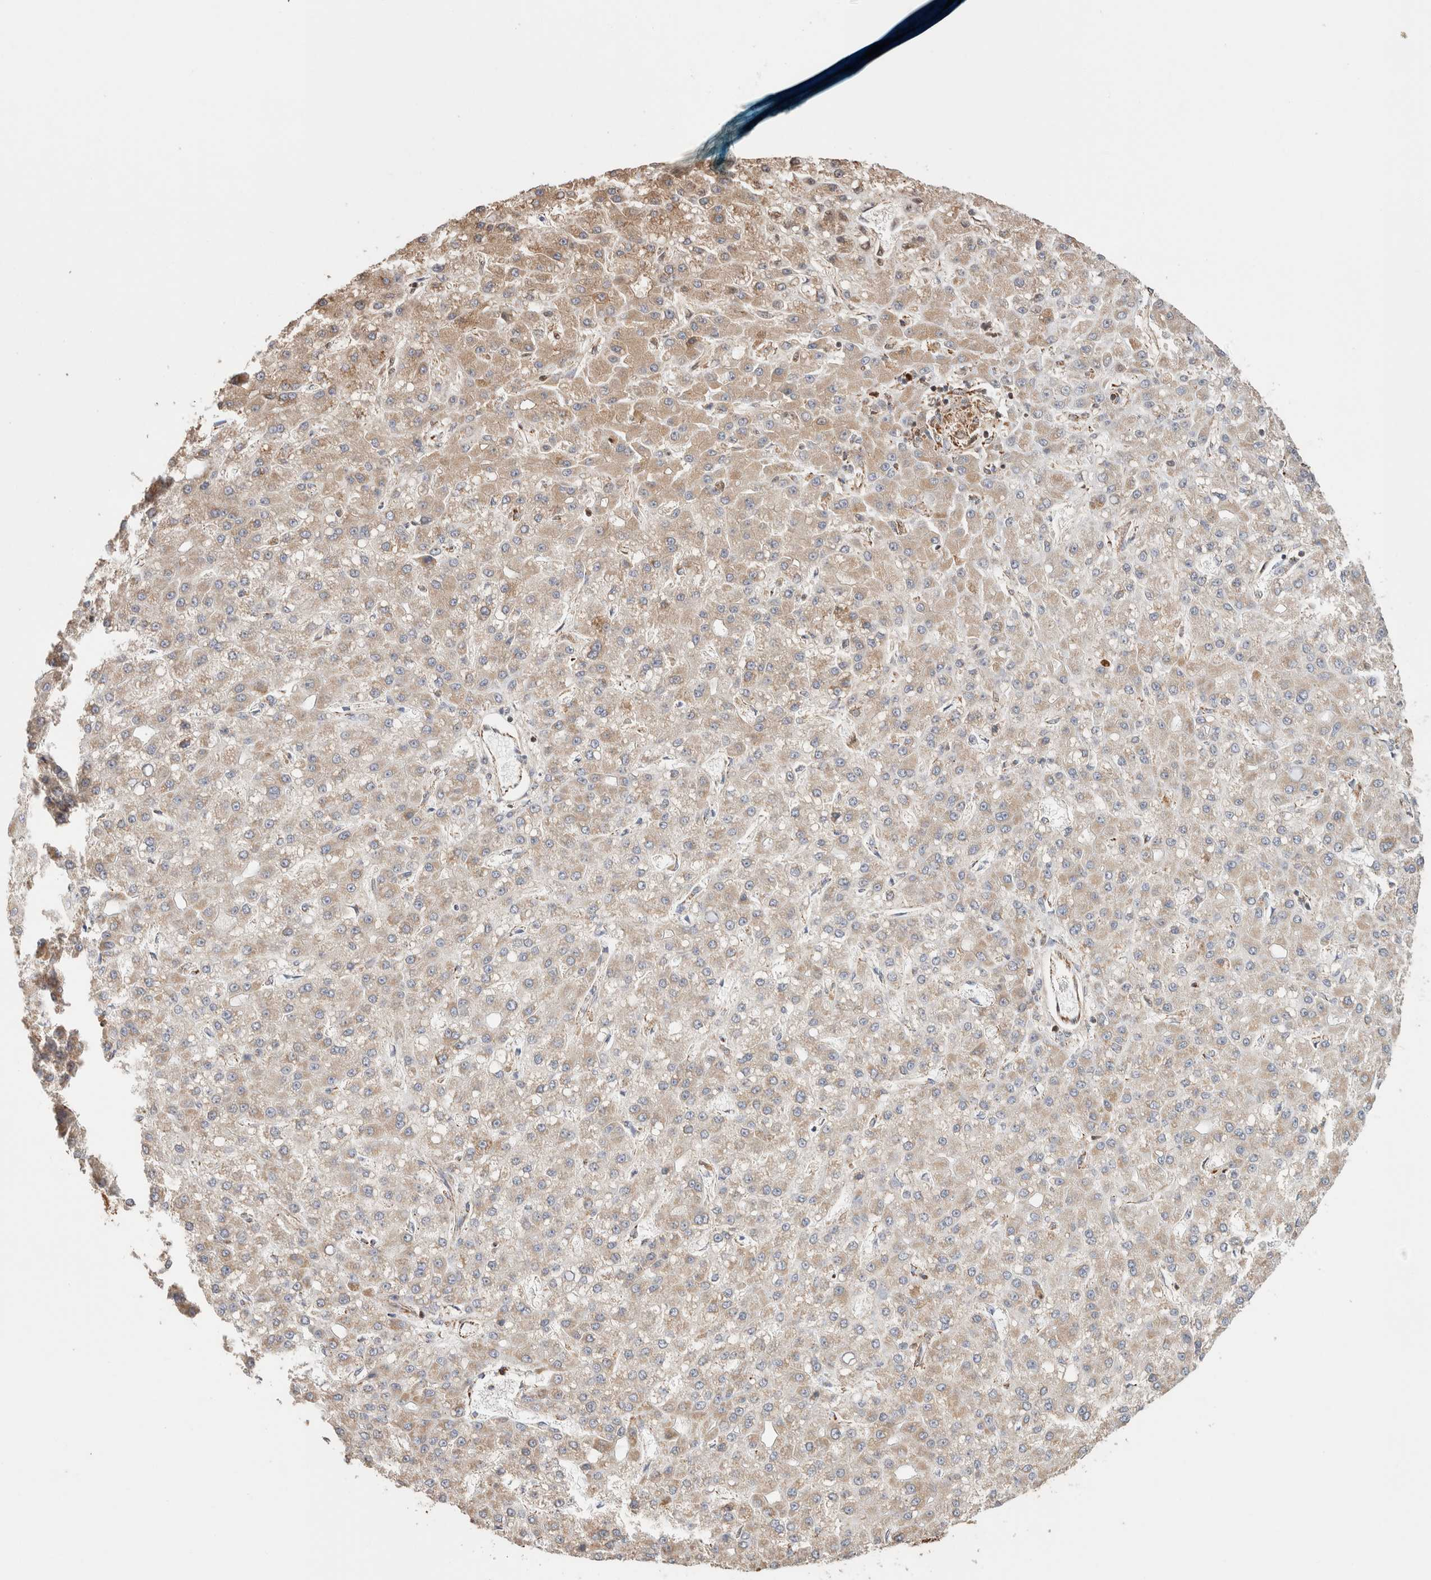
{"staining": {"intensity": "weak", "quantity": "<25%", "location": "cytoplasmic/membranous"}, "tissue": "liver cancer", "cell_type": "Tumor cells", "image_type": "cancer", "snomed": [{"axis": "morphology", "description": "Carcinoma, Hepatocellular, NOS"}, {"axis": "topography", "description": "Liver"}], "caption": "Human hepatocellular carcinoma (liver) stained for a protein using IHC shows no positivity in tumor cells.", "gene": "C1QBP", "patient": {"sex": "male", "age": 67}}